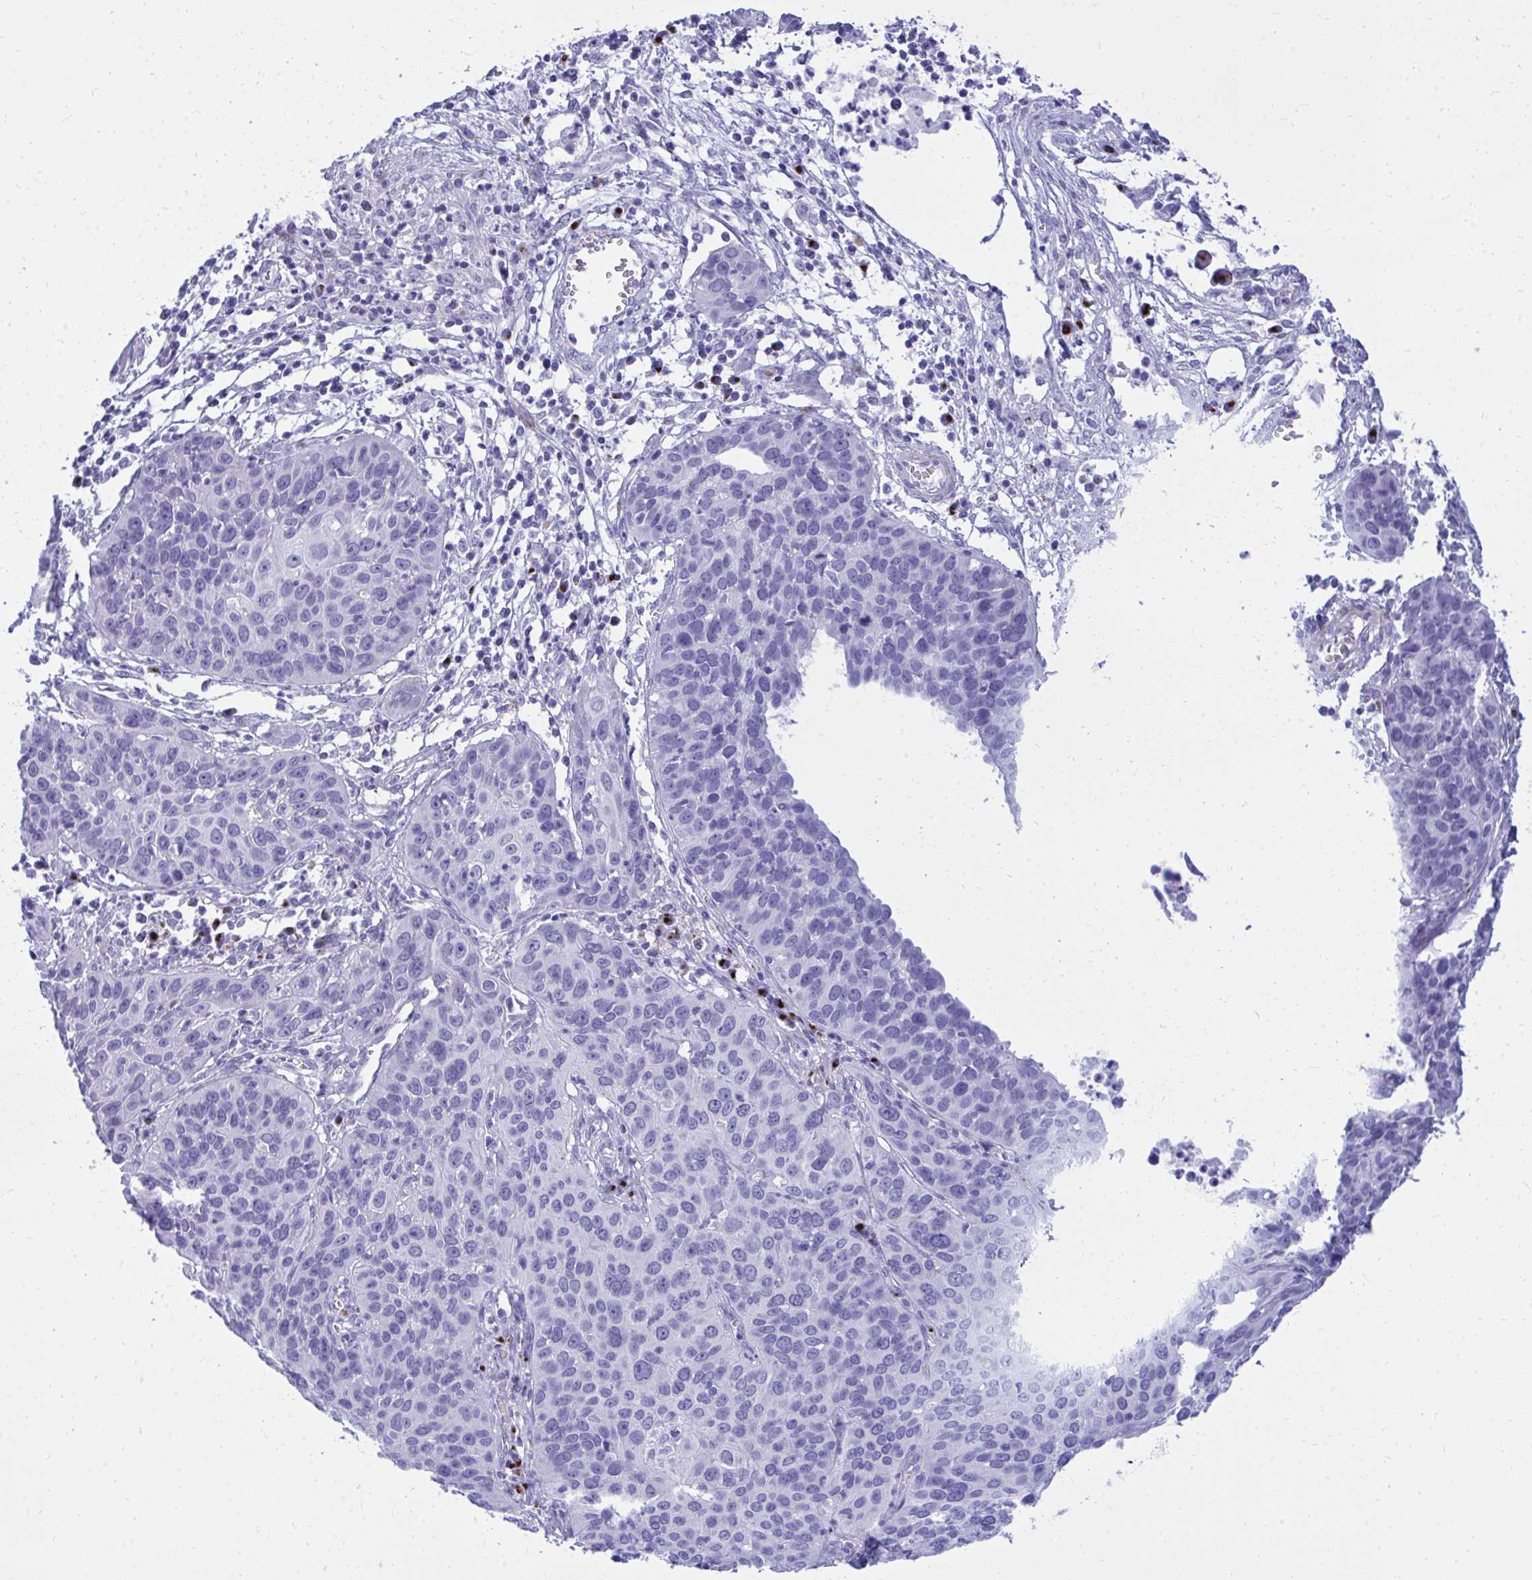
{"staining": {"intensity": "negative", "quantity": "none", "location": "none"}, "tissue": "cervical cancer", "cell_type": "Tumor cells", "image_type": "cancer", "snomed": [{"axis": "morphology", "description": "Squamous cell carcinoma, NOS"}, {"axis": "topography", "description": "Cervix"}], "caption": "The photomicrograph reveals no significant positivity in tumor cells of cervical cancer.", "gene": "ANKDD1B", "patient": {"sex": "female", "age": 36}}